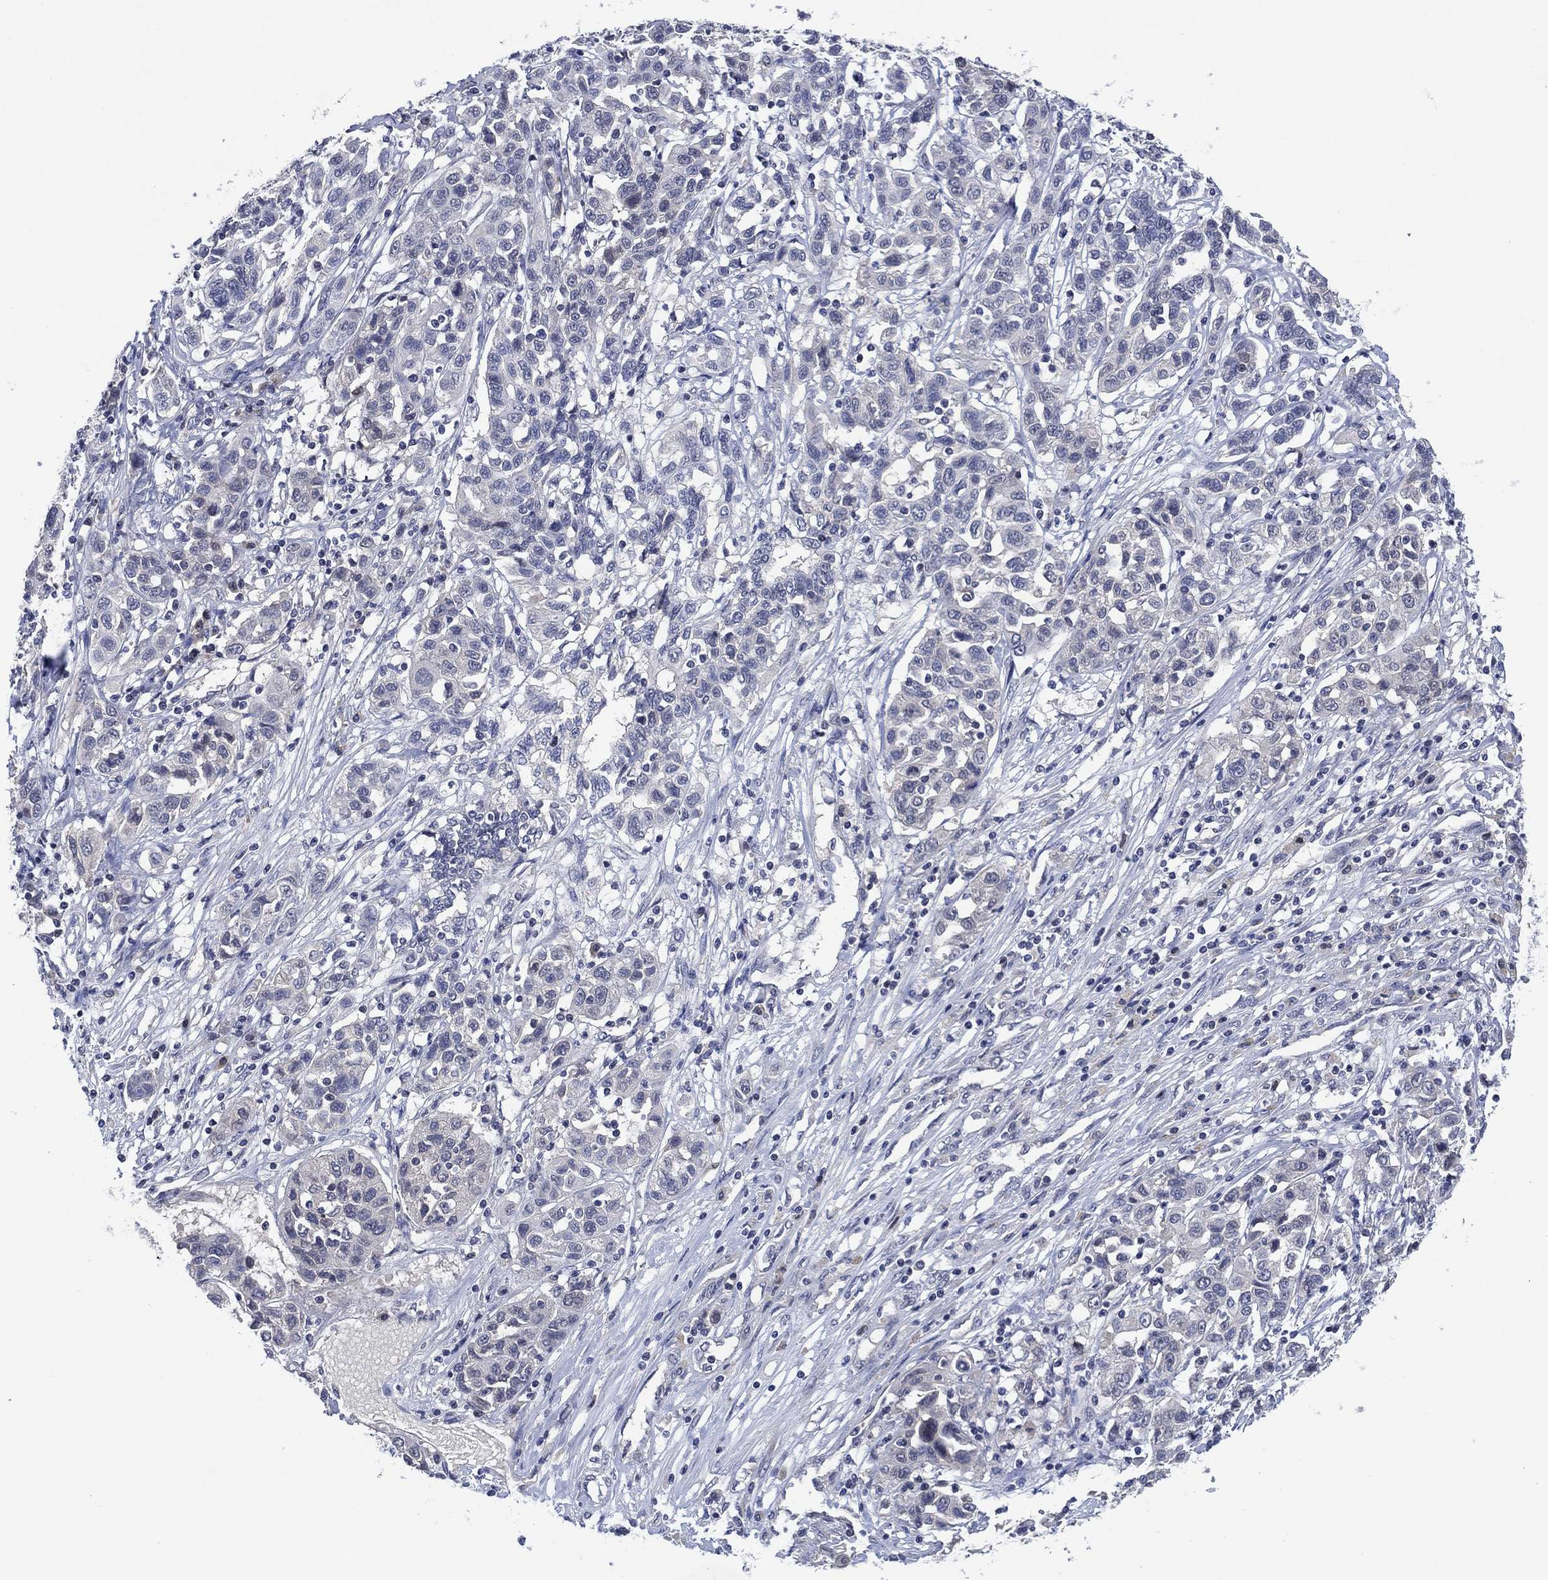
{"staining": {"intensity": "negative", "quantity": "none", "location": "none"}, "tissue": "liver cancer", "cell_type": "Tumor cells", "image_type": "cancer", "snomed": [{"axis": "morphology", "description": "Adenocarcinoma, NOS"}, {"axis": "morphology", "description": "Cholangiocarcinoma"}, {"axis": "topography", "description": "Liver"}], "caption": "Histopathology image shows no protein expression in tumor cells of liver cancer tissue.", "gene": "USP26", "patient": {"sex": "male", "age": 64}}